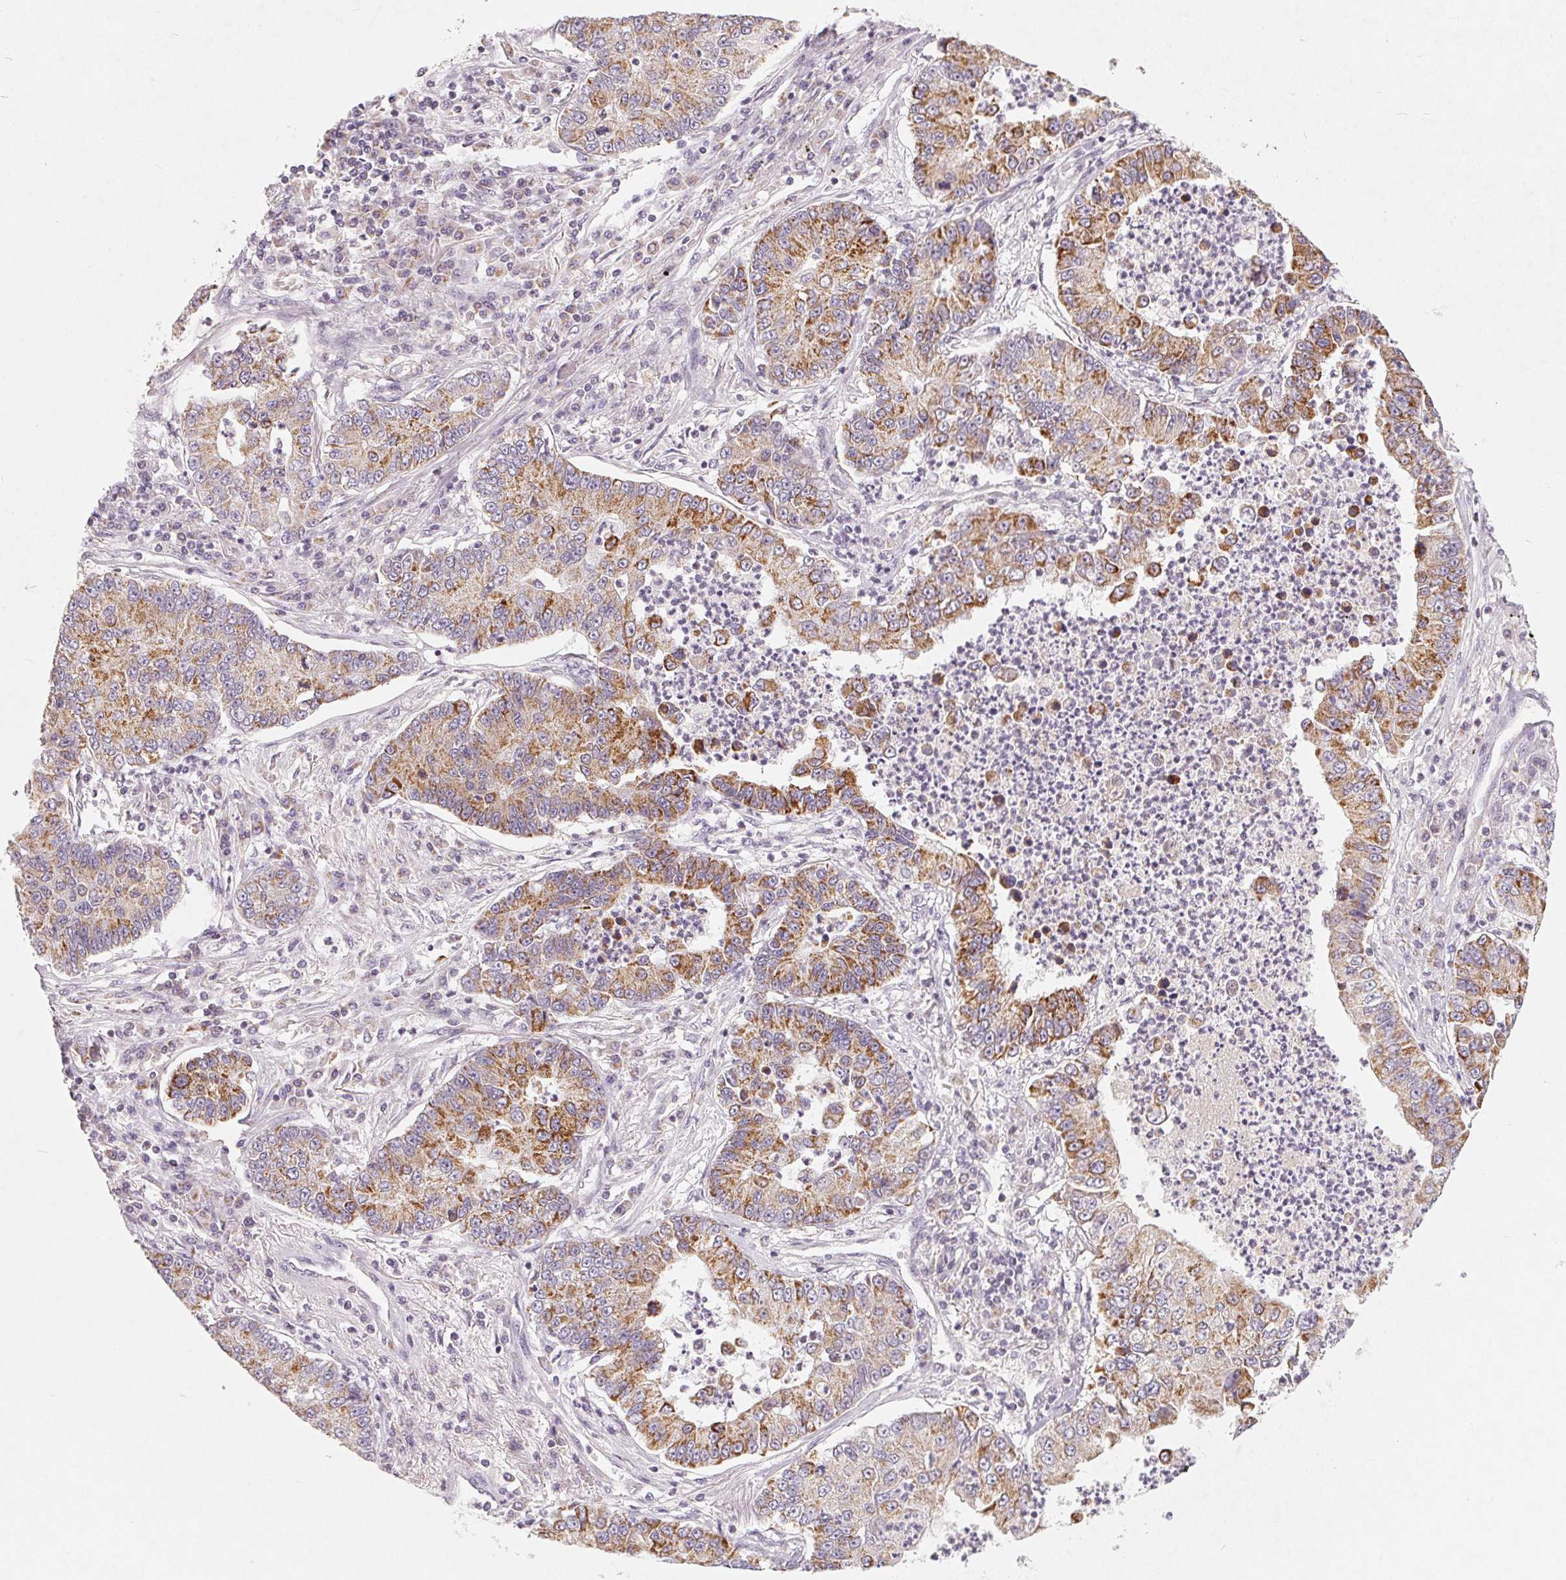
{"staining": {"intensity": "moderate", "quantity": ">75%", "location": "cytoplasmic/membranous"}, "tissue": "lung cancer", "cell_type": "Tumor cells", "image_type": "cancer", "snomed": [{"axis": "morphology", "description": "Adenocarcinoma, NOS"}, {"axis": "topography", "description": "Lung"}], "caption": "Approximately >75% of tumor cells in lung cancer (adenocarcinoma) demonstrate moderate cytoplasmic/membranous protein expression as visualized by brown immunohistochemical staining.", "gene": "GHITM", "patient": {"sex": "female", "age": 57}}